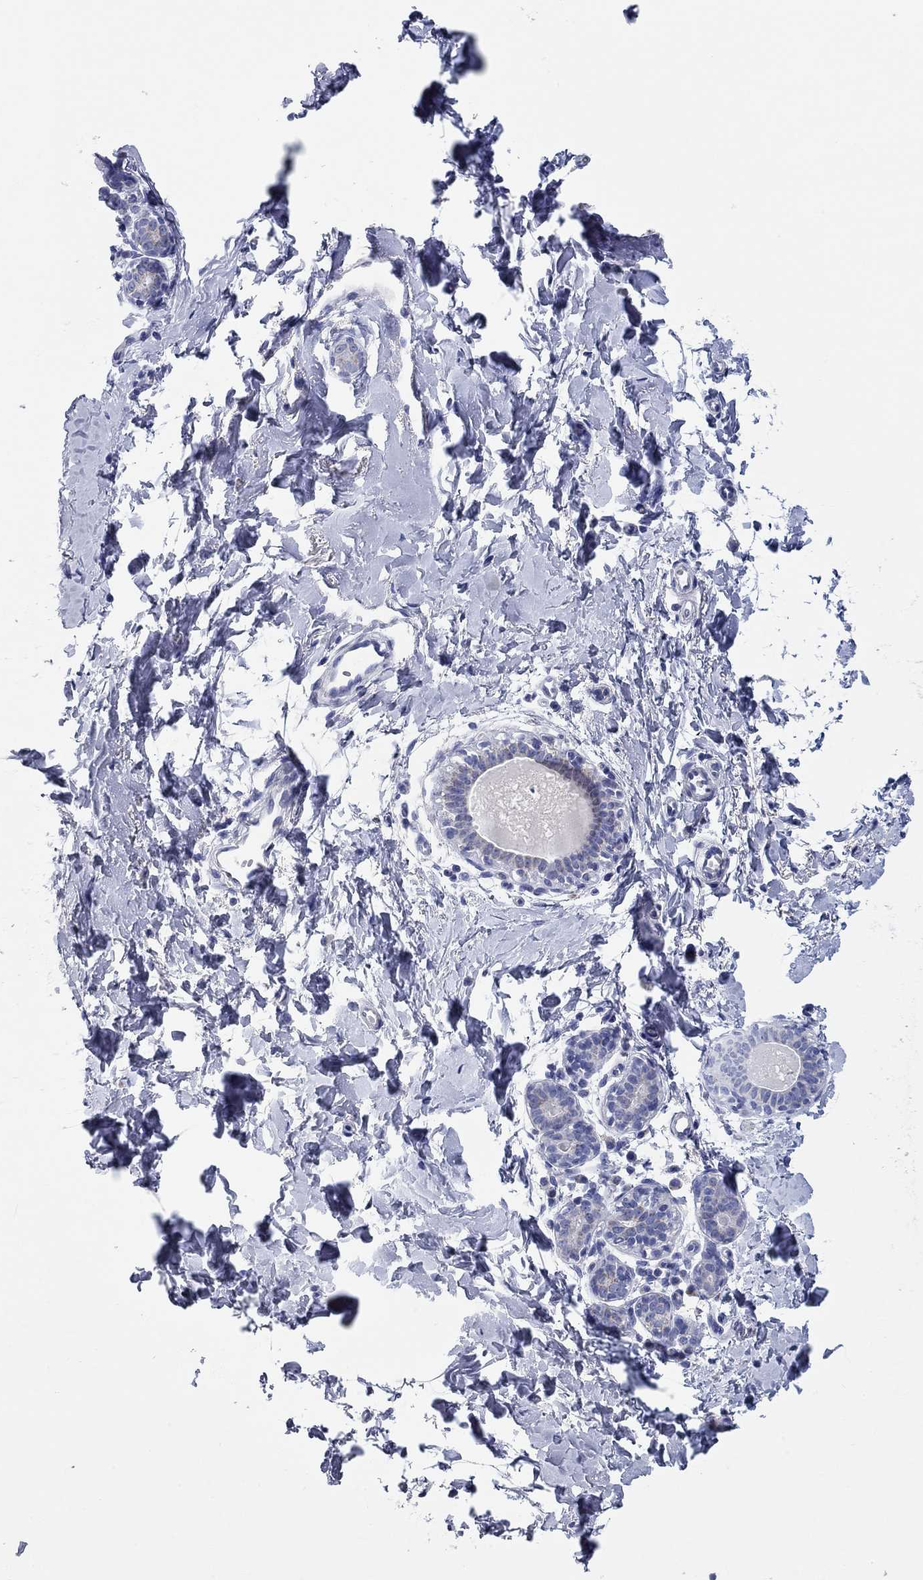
{"staining": {"intensity": "negative", "quantity": "none", "location": "none"}, "tissue": "breast", "cell_type": "Adipocytes", "image_type": "normal", "snomed": [{"axis": "morphology", "description": "Normal tissue, NOS"}, {"axis": "topography", "description": "Breast"}], "caption": "IHC of normal human breast displays no expression in adipocytes.", "gene": "CHI3L2", "patient": {"sex": "female", "age": 37}}